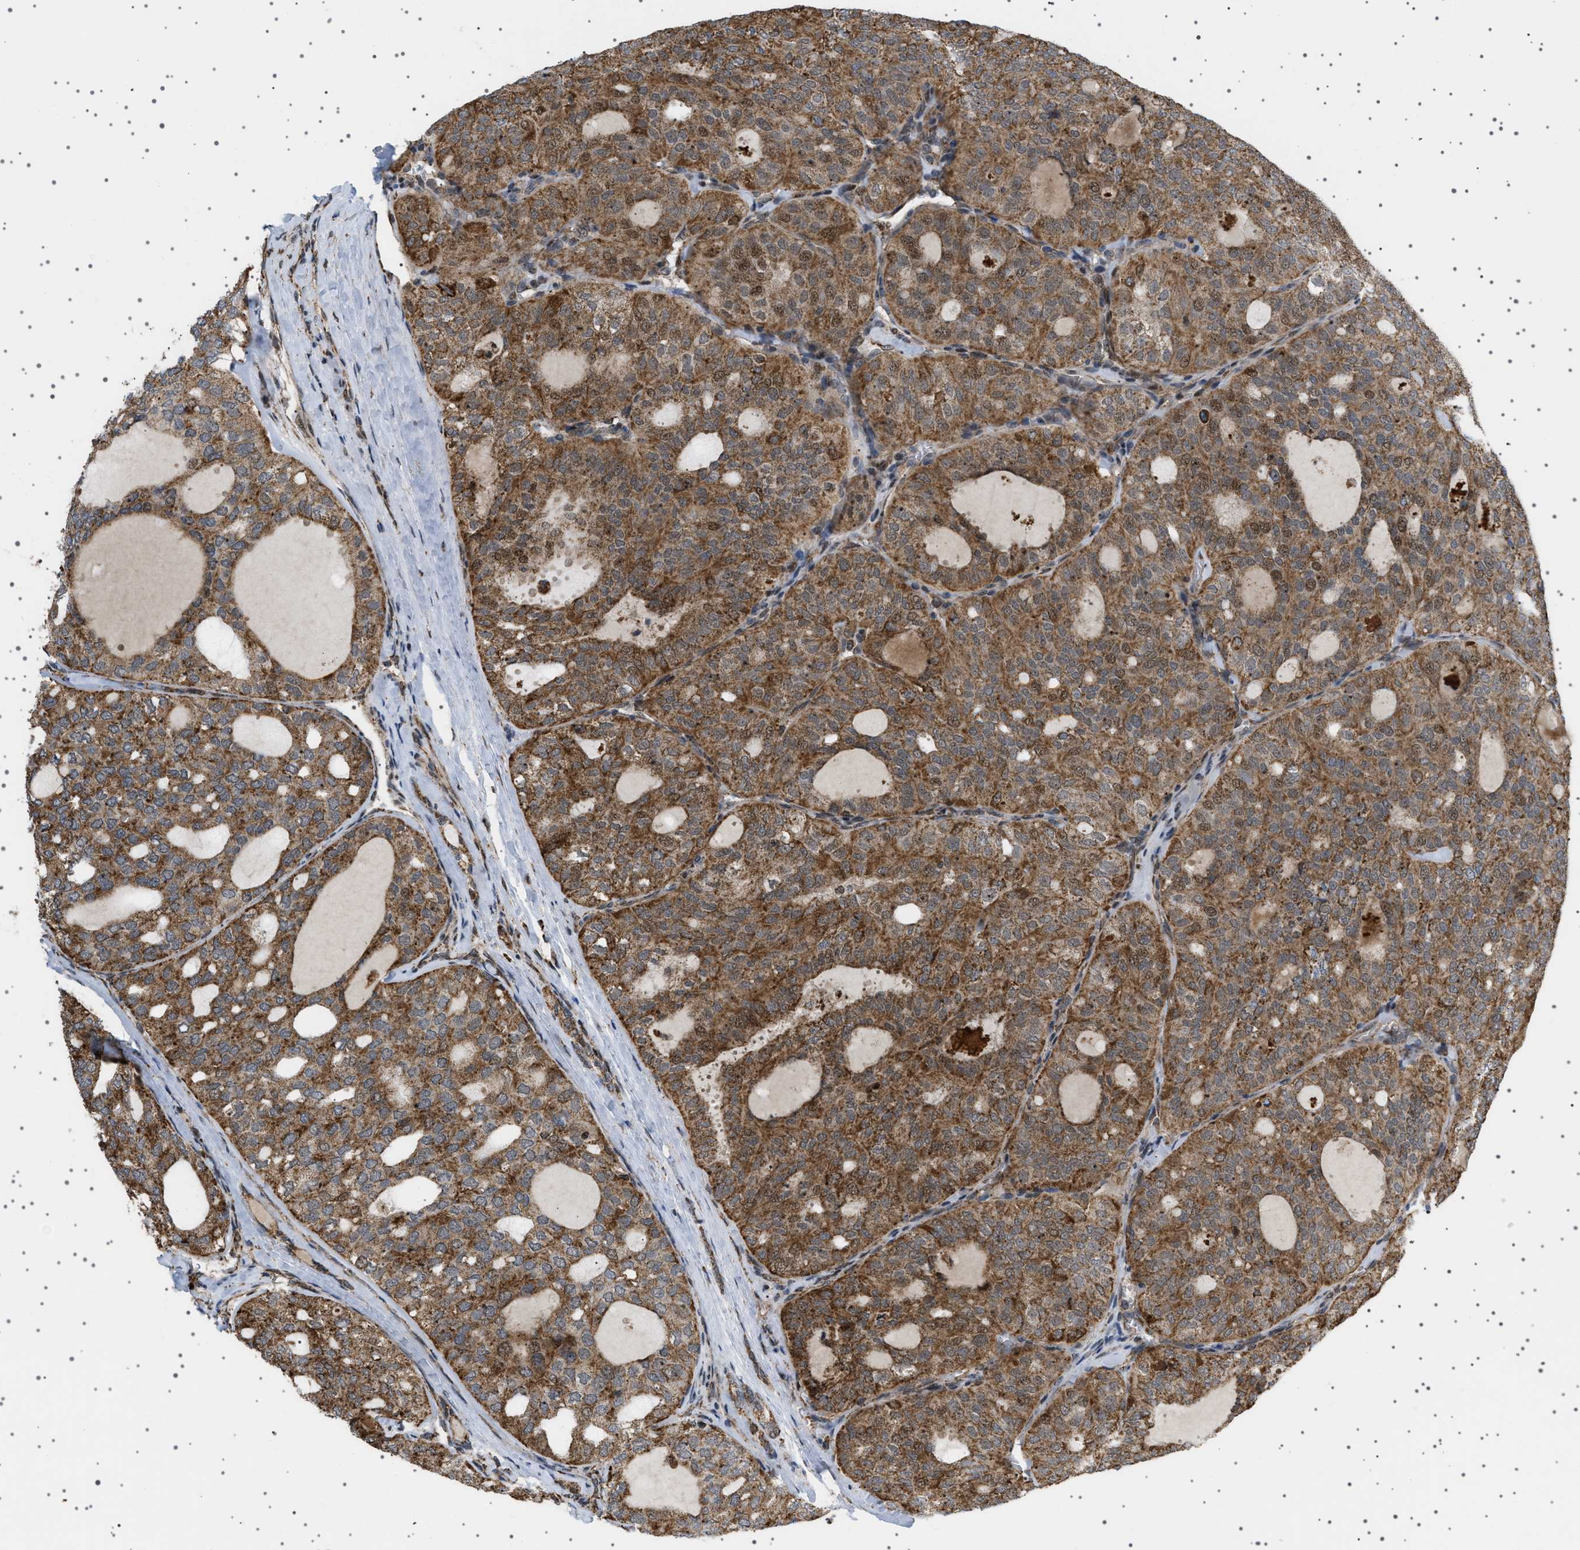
{"staining": {"intensity": "moderate", "quantity": ">75%", "location": "cytoplasmic/membranous,nuclear"}, "tissue": "thyroid cancer", "cell_type": "Tumor cells", "image_type": "cancer", "snomed": [{"axis": "morphology", "description": "Follicular adenoma carcinoma, NOS"}, {"axis": "topography", "description": "Thyroid gland"}], "caption": "IHC of thyroid cancer exhibits medium levels of moderate cytoplasmic/membranous and nuclear positivity in approximately >75% of tumor cells.", "gene": "MELK", "patient": {"sex": "male", "age": 75}}